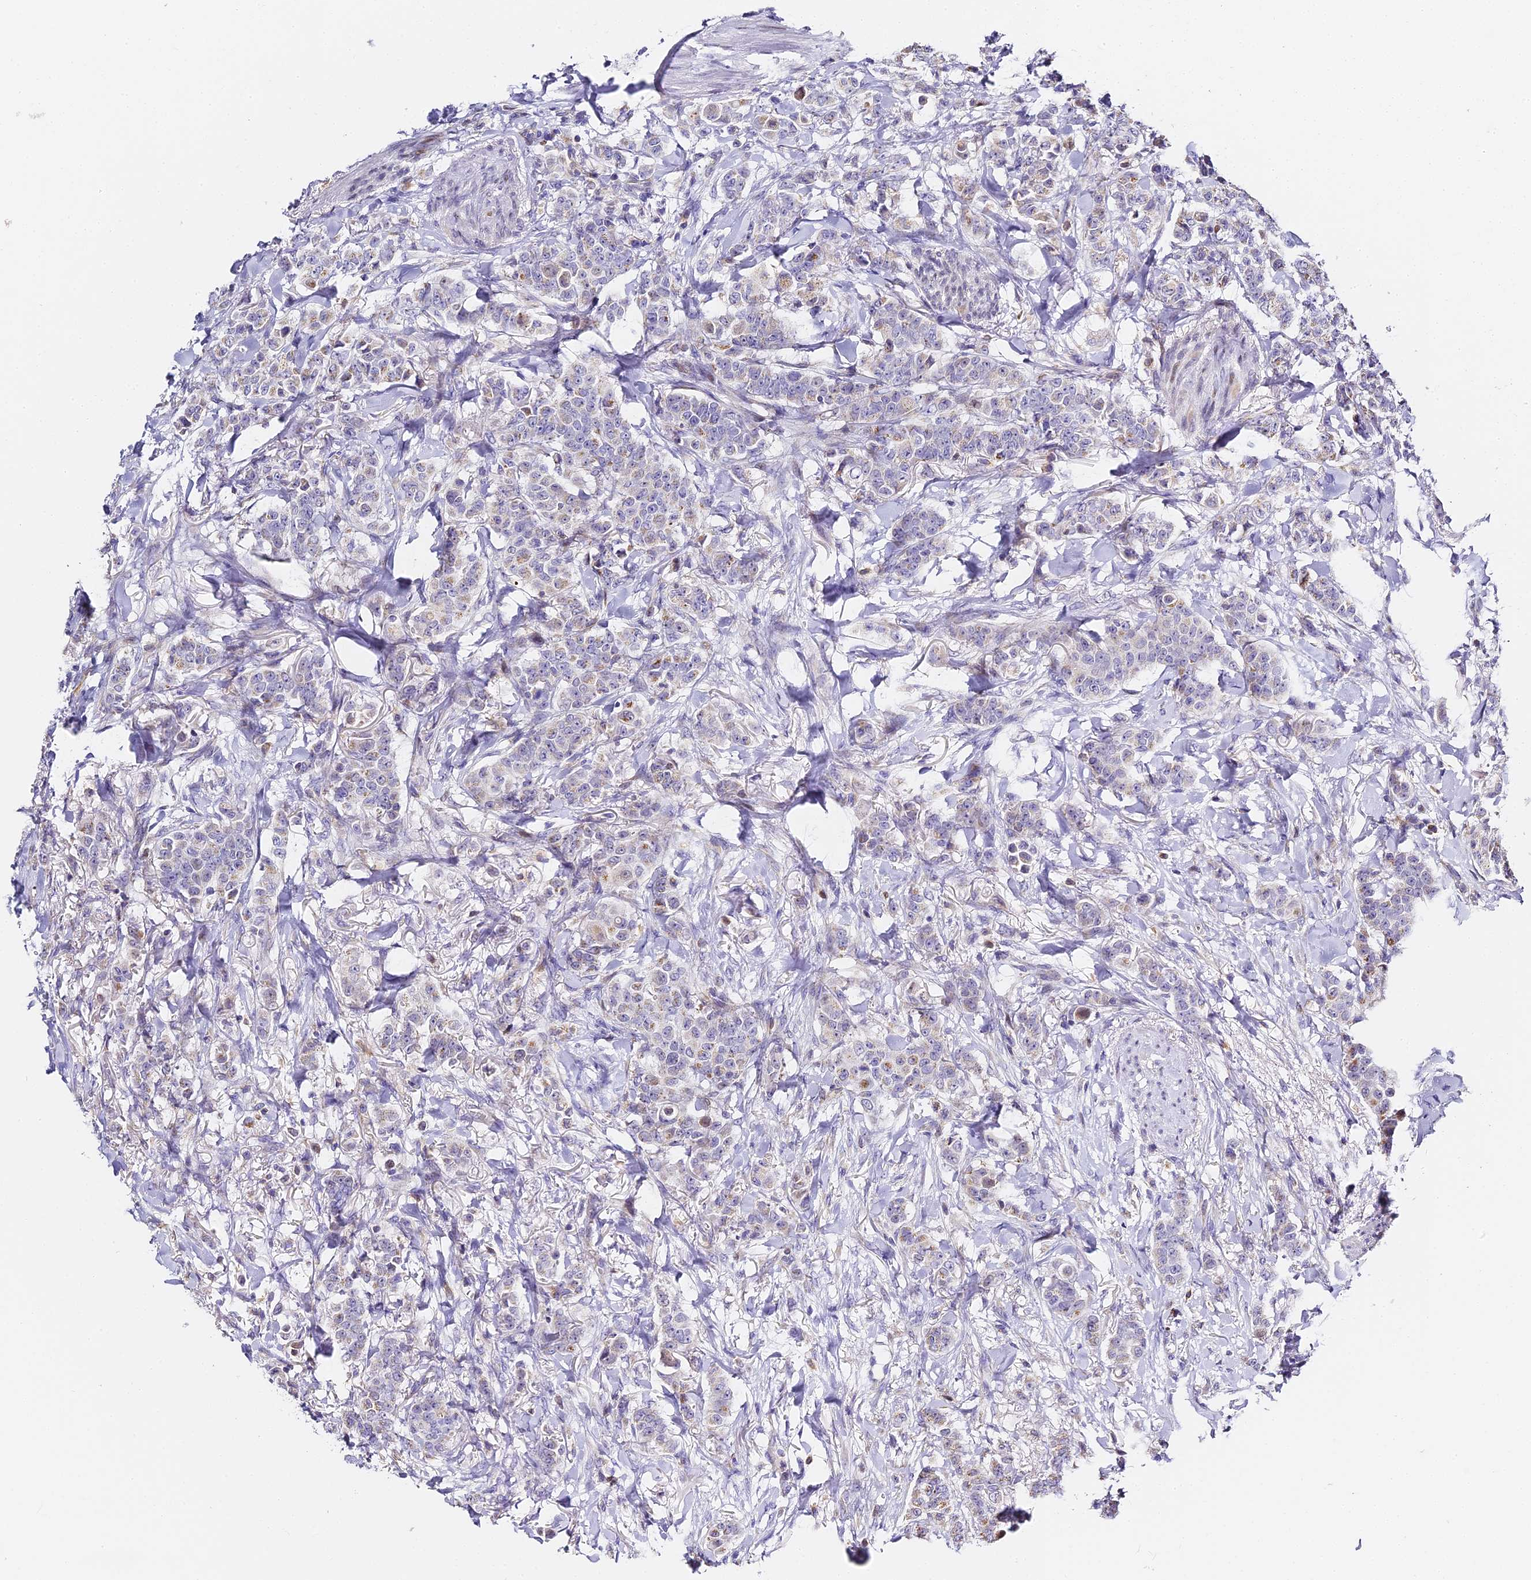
{"staining": {"intensity": "weak", "quantity": "<25%", "location": "cytoplasmic/membranous"}, "tissue": "breast cancer", "cell_type": "Tumor cells", "image_type": "cancer", "snomed": [{"axis": "morphology", "description": "Duct carcinoma"}, {"axis": "topography", "description": "Breast"}], "caption": "High magnification brightfield microscopy of breast infiltrating ductal carcinoma stained with DAB (brown) and counterstained with hematoxylin (blue): tumor cells show no significant staining.", "gene": "SERP1", "patient": {"sex": "female", "age": 40}}